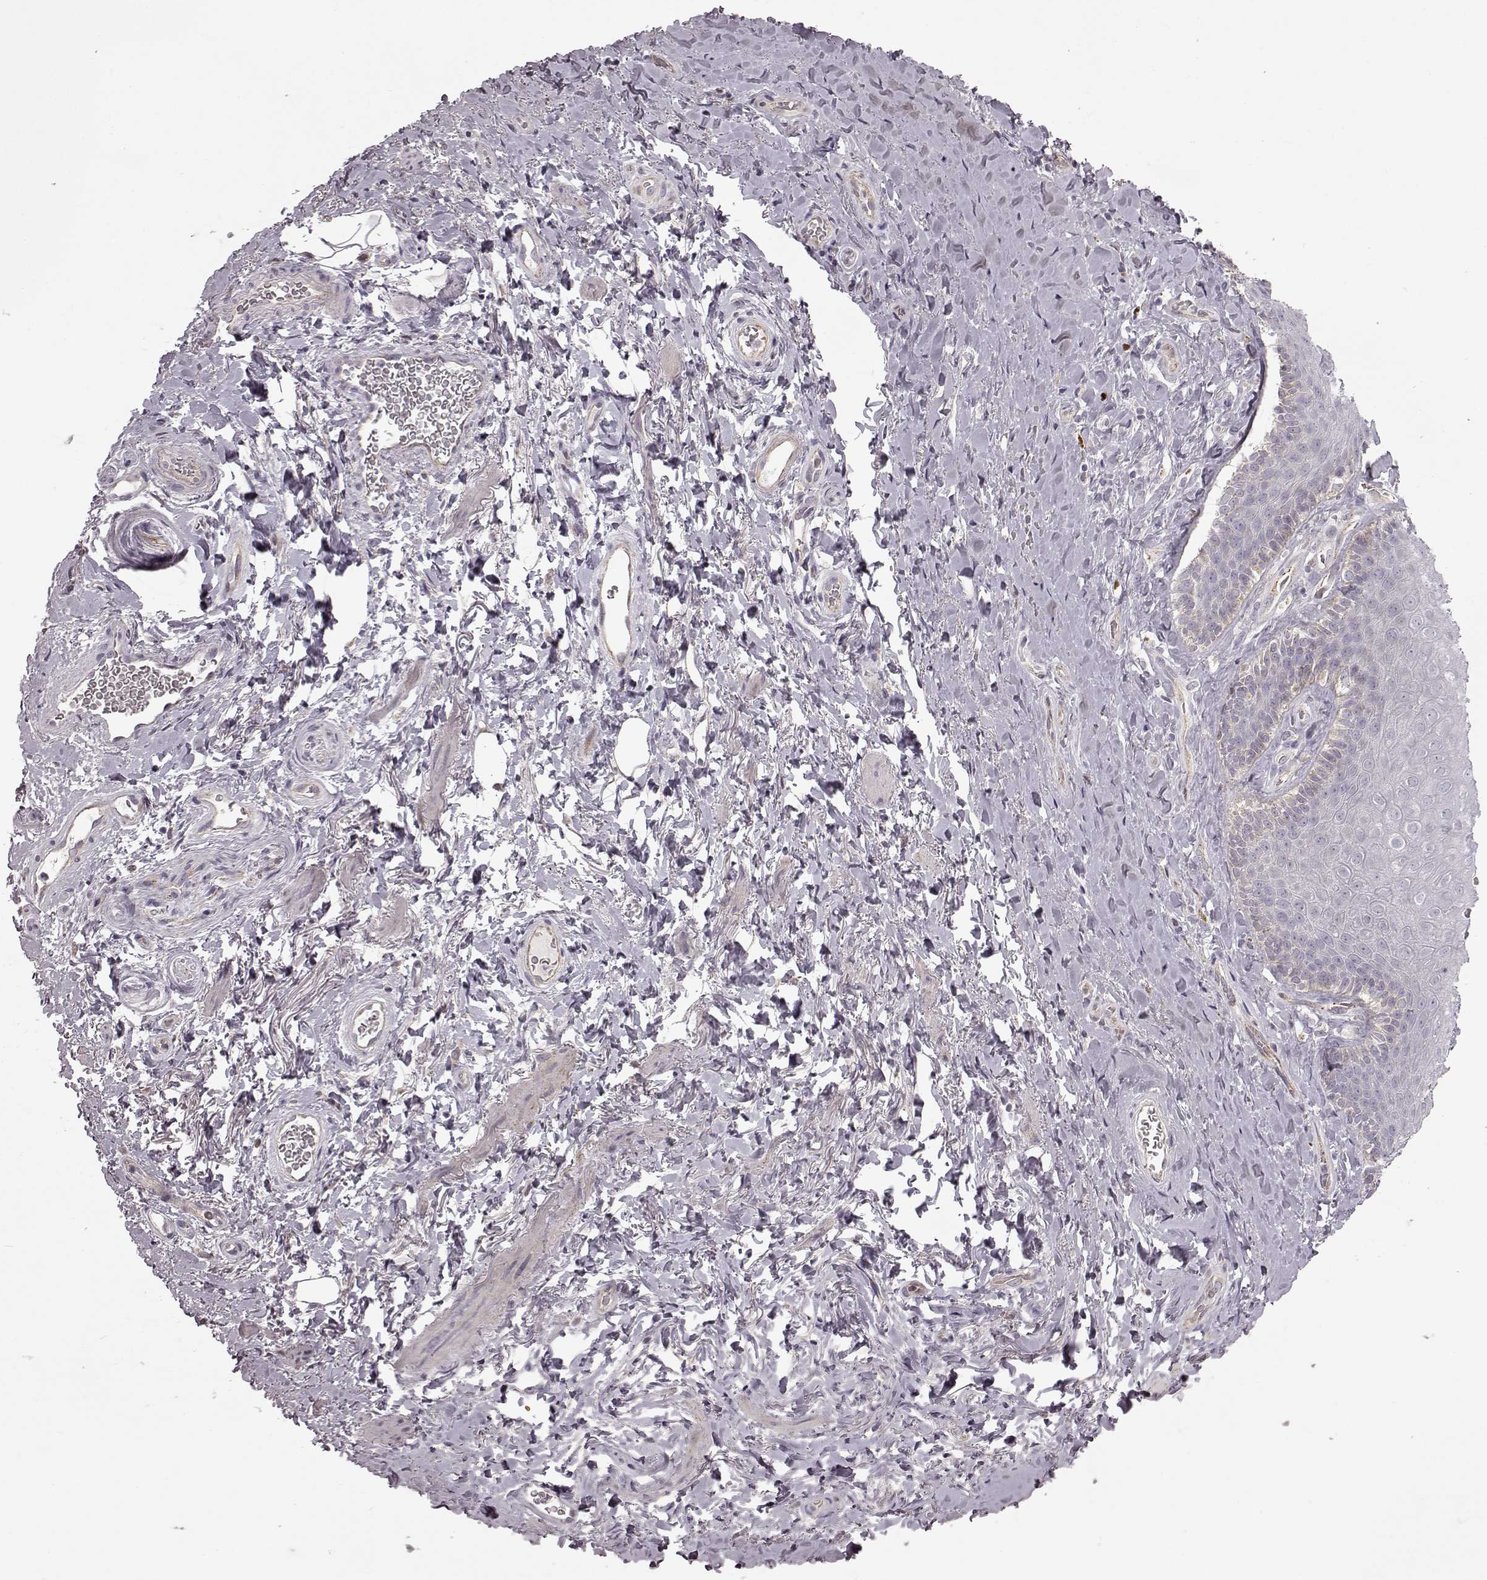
{"staining": {"intensity": "negative", "quantity": "none", "location": "none"}, "tissue": "adipose tissue", "cell_type": "Adipocytes", "image_type": "normal", "snomed": [{"axis": "morphology", "description": "Normal tissue, NOS"}, {"axis": "topography", "description": "Anal"}, {"axis": "topography", "description": "Peripheral nerve tissue"}], "caption": "This is an immunohistochemistry micrograph of unremarkable human adipose tissue. There is no positivity in adipocytes.", "gene": "B3GNT6", "patient": {"sex": "male", "age": 53}}